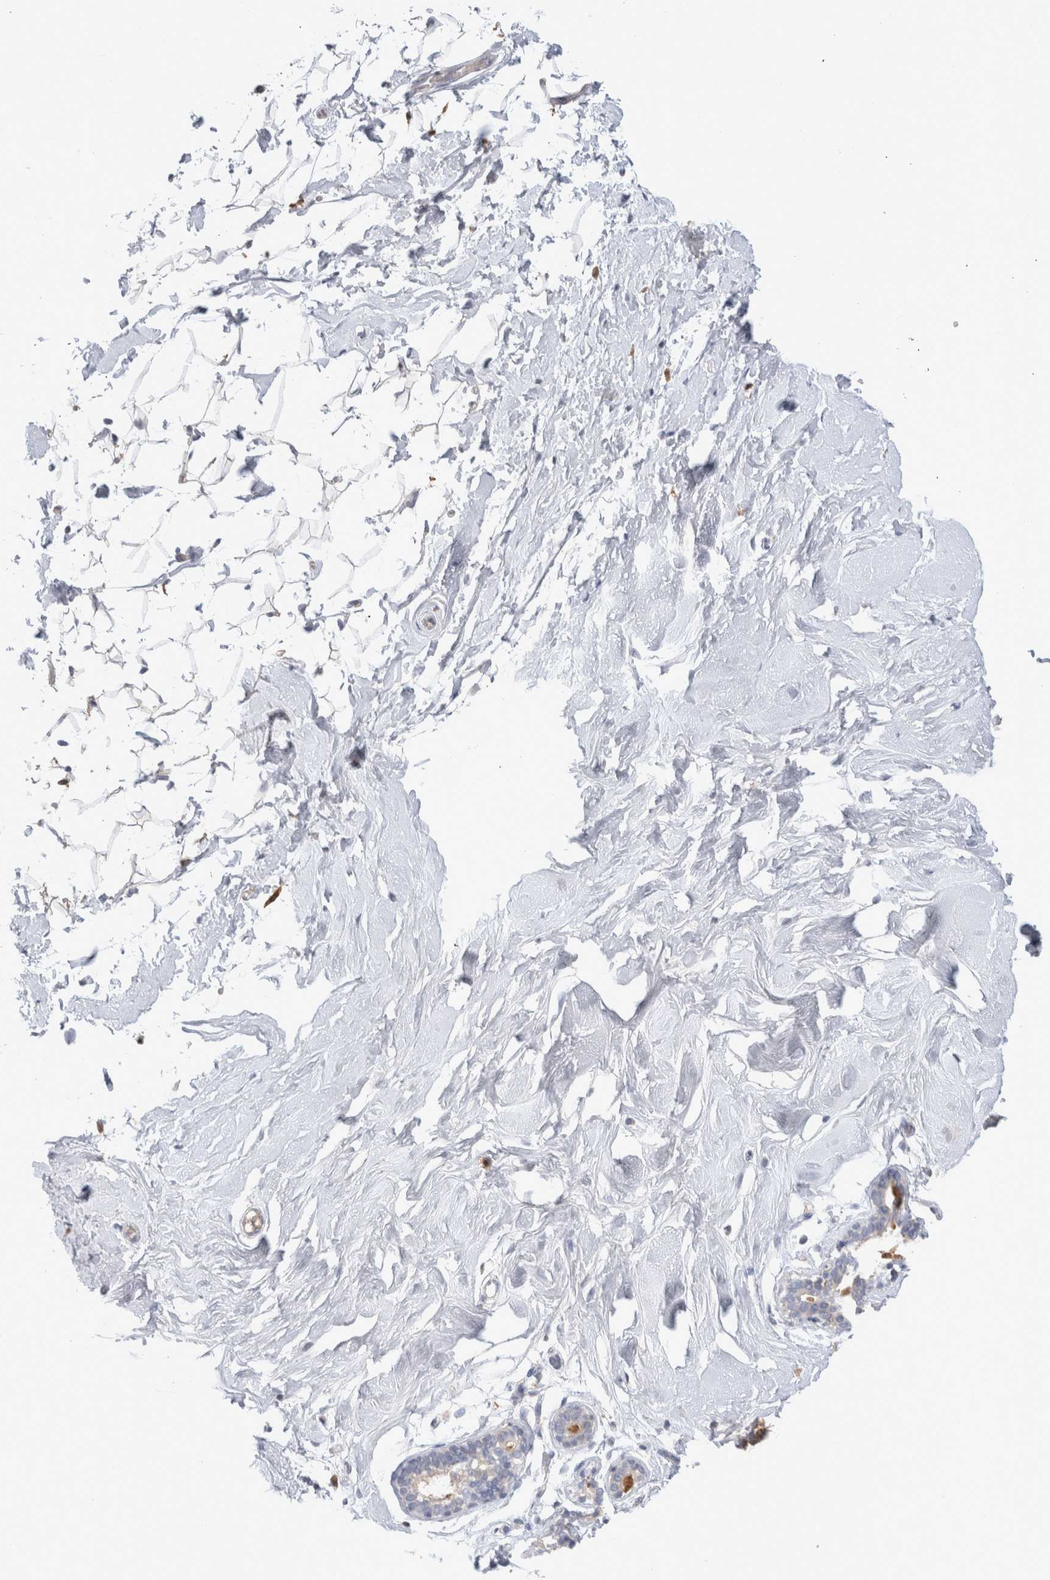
{"staining": {"intensity": "negative", "quantity": "none", "location": "none"}, "tissue": "breast", "cell_type": "Adipocytes", "image_type": "normal", "snomed": [{"axis": "morphology", "description": "Normal tissue, NOS"}, {"axis": "topography", "description": "Breast"}], "caption": "Immunohistochemical staining of unremarkable breast displays no significant positivity in adipocytes.", "gene": "HPGDS", "patient": {"sex": "female", "age": 23}}